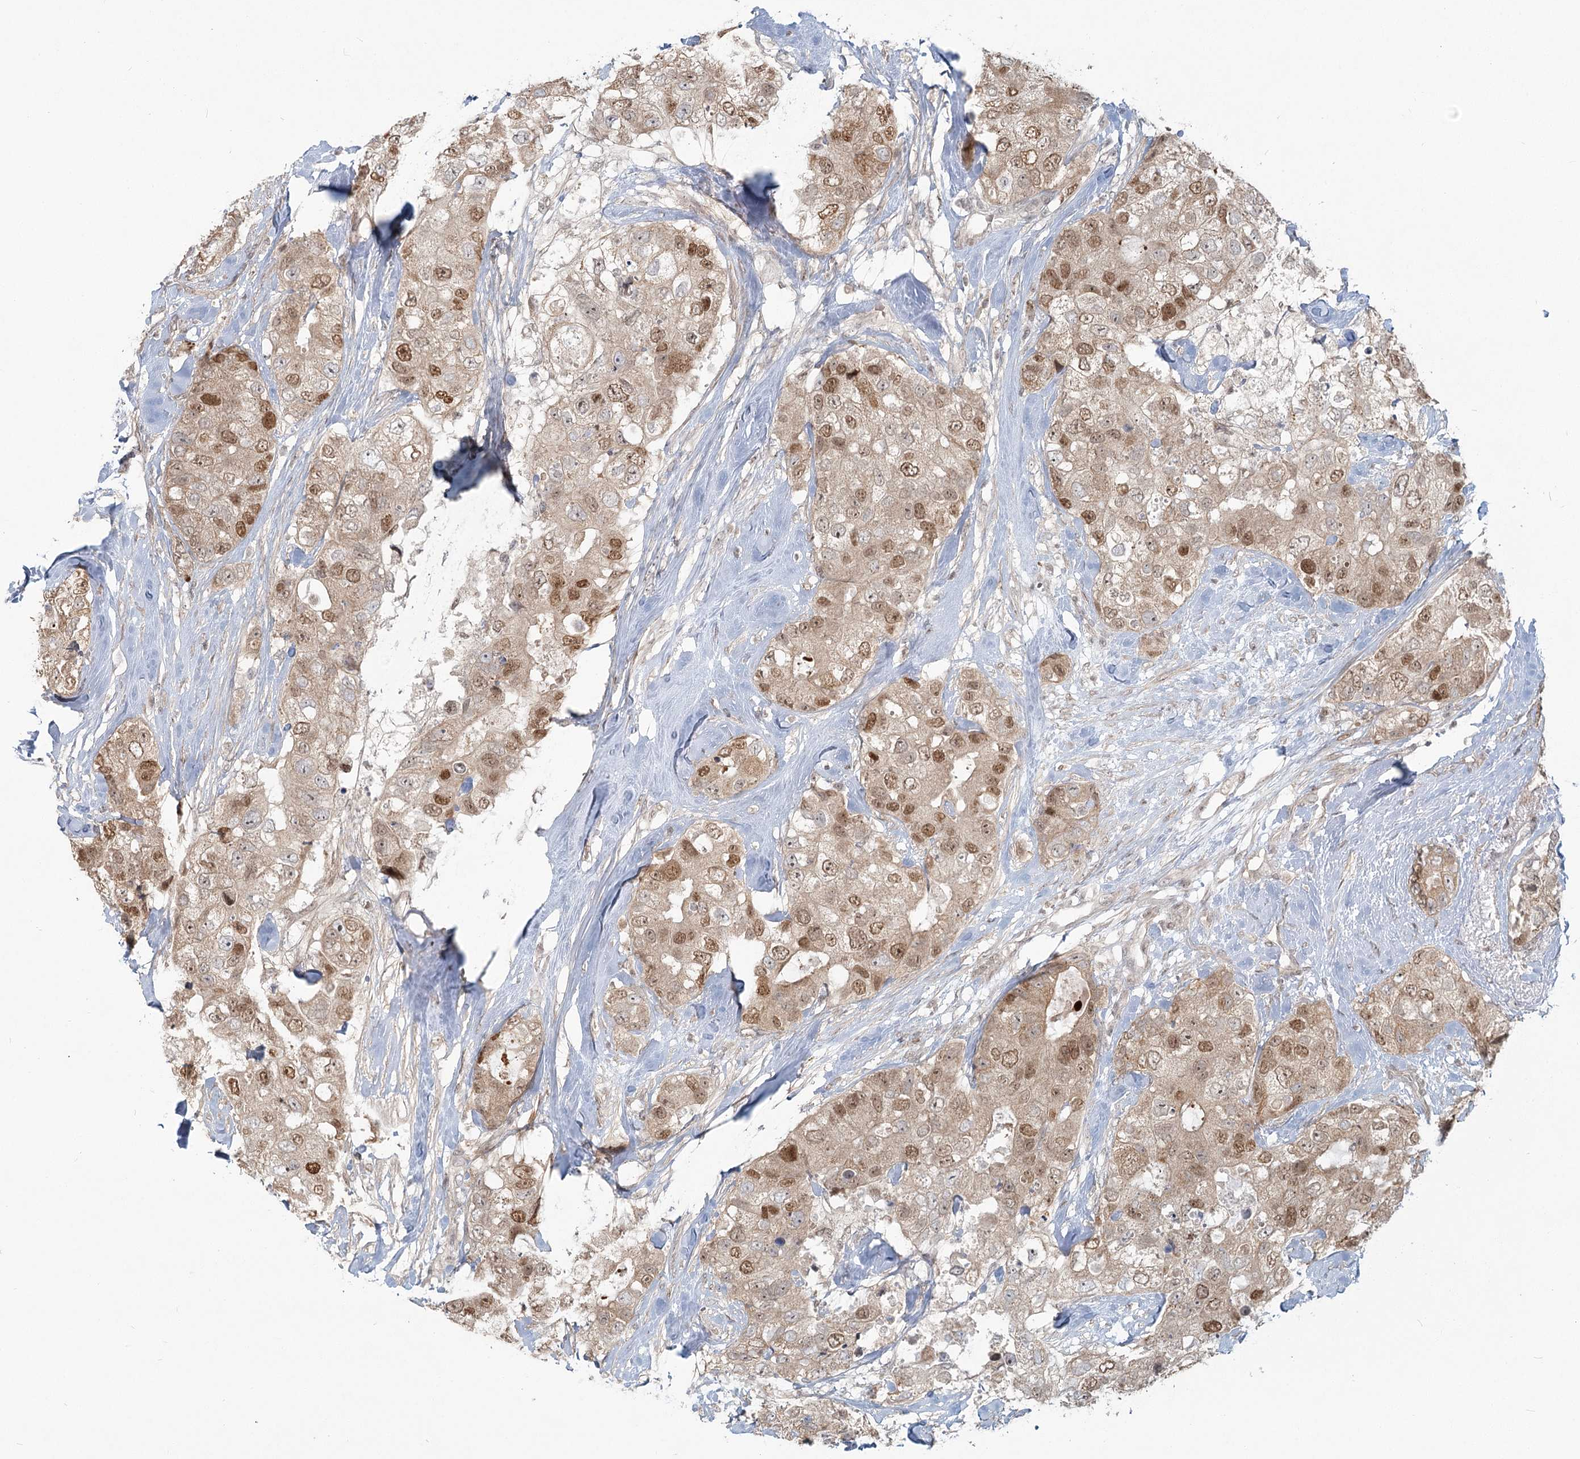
{"staining": {"intensity": "moderate", "quantity": ">75%", "location": "nuclear"}, "tissue": "breast cancer", "cell_type": "Tumor cells", "image_type": "cancer", "snomed": [{"axis": "morphology", "description": "Duct carcinoma"}, {"axis": "topography", "description": "Breast"}], "caption": "This is an image of immunohistochemistry (IHC) staining of breast intraductal carcinoma, which shows moderate positivity in the nuclear of tumor cells.", "gene": "R3HCC1L", "patient": {"sex": "female", "age": 62}}